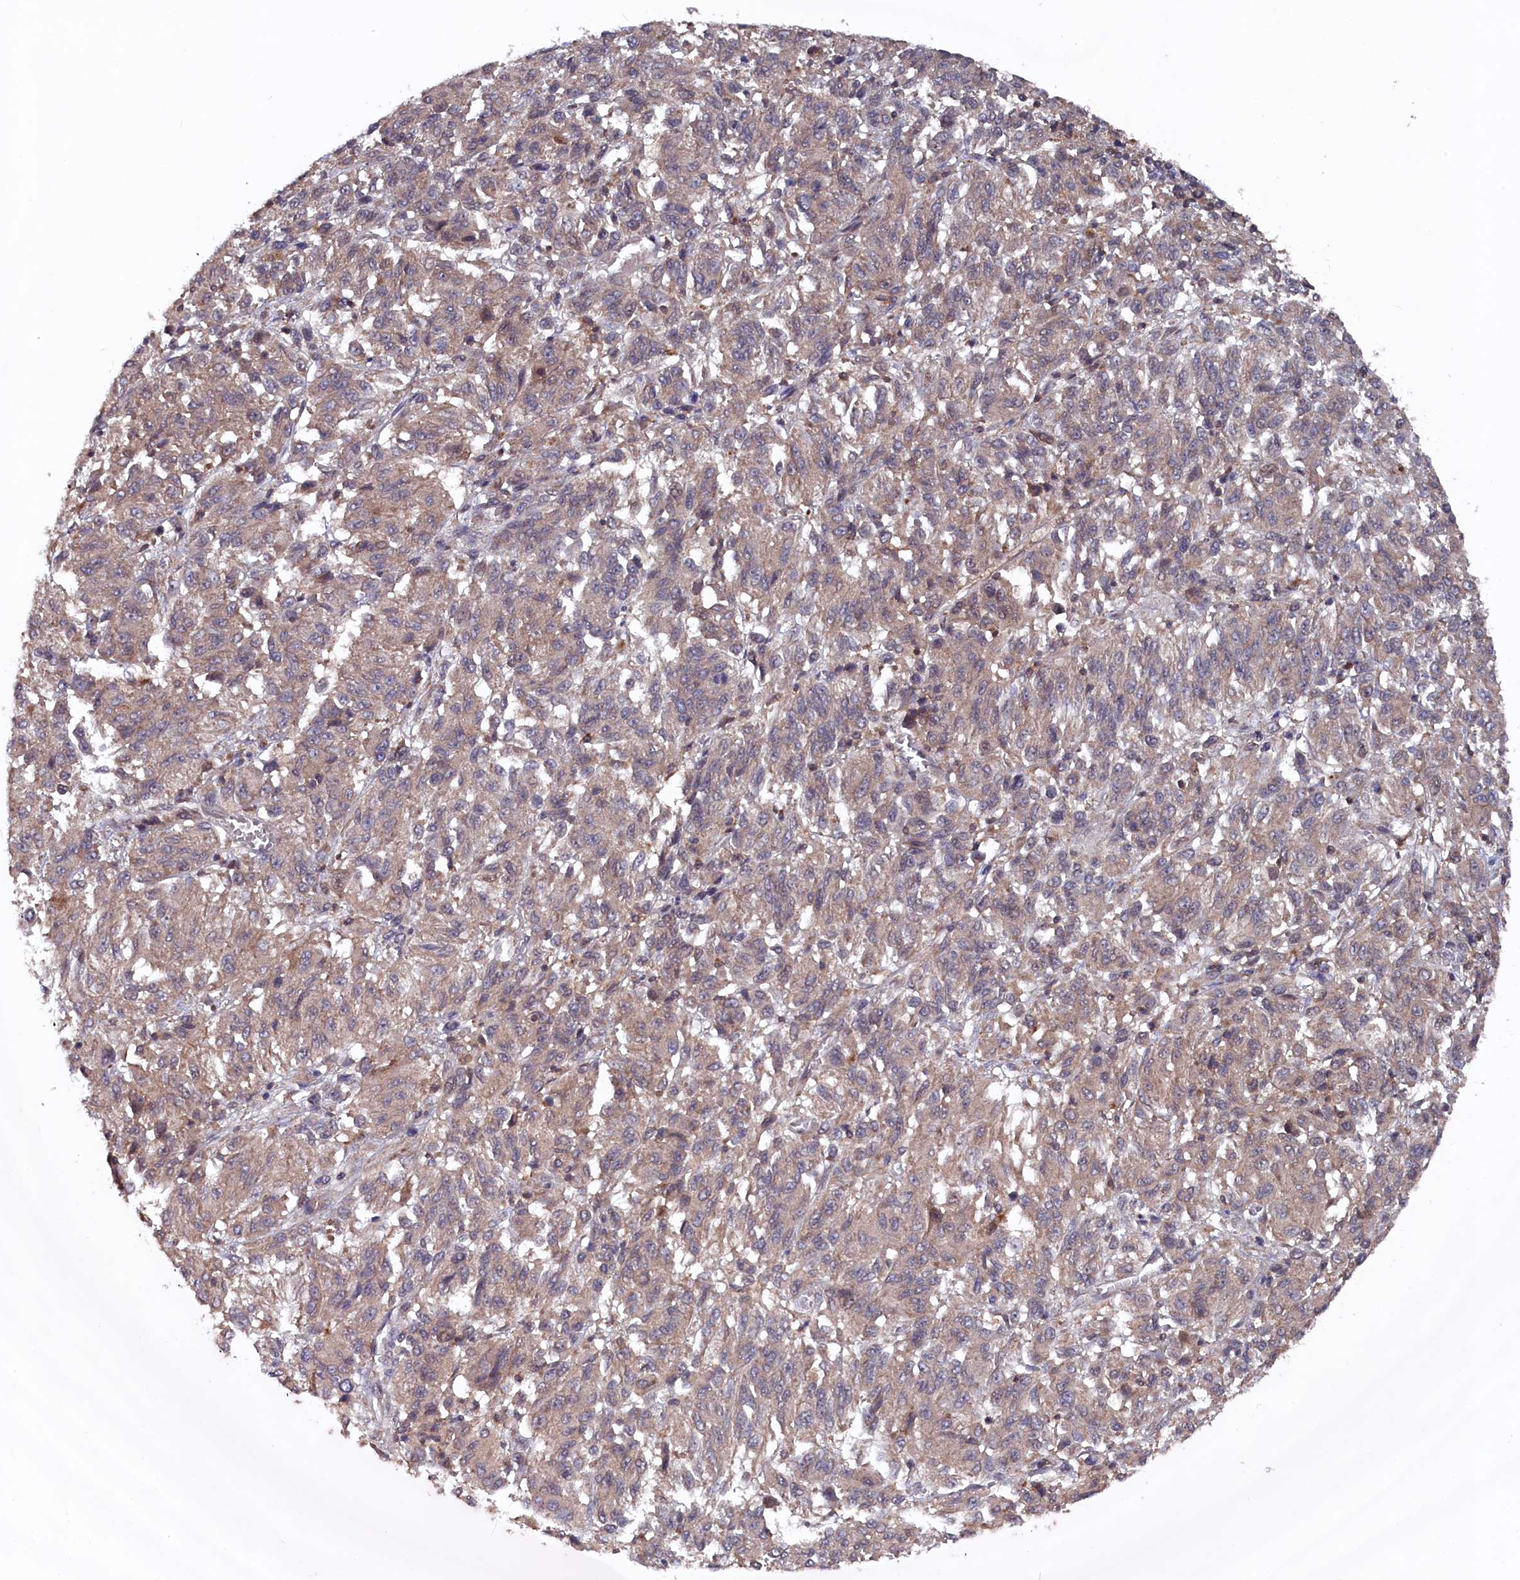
{"staining": {"intensity": "weak", "quantity": "25%-75%", "location": "cytoplasmic/membranous"}, "tissue": "melanoma", "cell_type": "Tumor cells", "image_type": "cancer", "snomed": [{"axis": "morphology", "description": "Malignant melanoma, Metastatic site"}, {"axis": "topography", "description": "Lung"}], "caption": "Brown immunohistochemical staining in human melanoma reveals weak cytoplasmic/membranous expression in approximately 25%-75% of tumor cells.", "gene": "TMC5", "patient": {"sex": "male", "age": 64}}